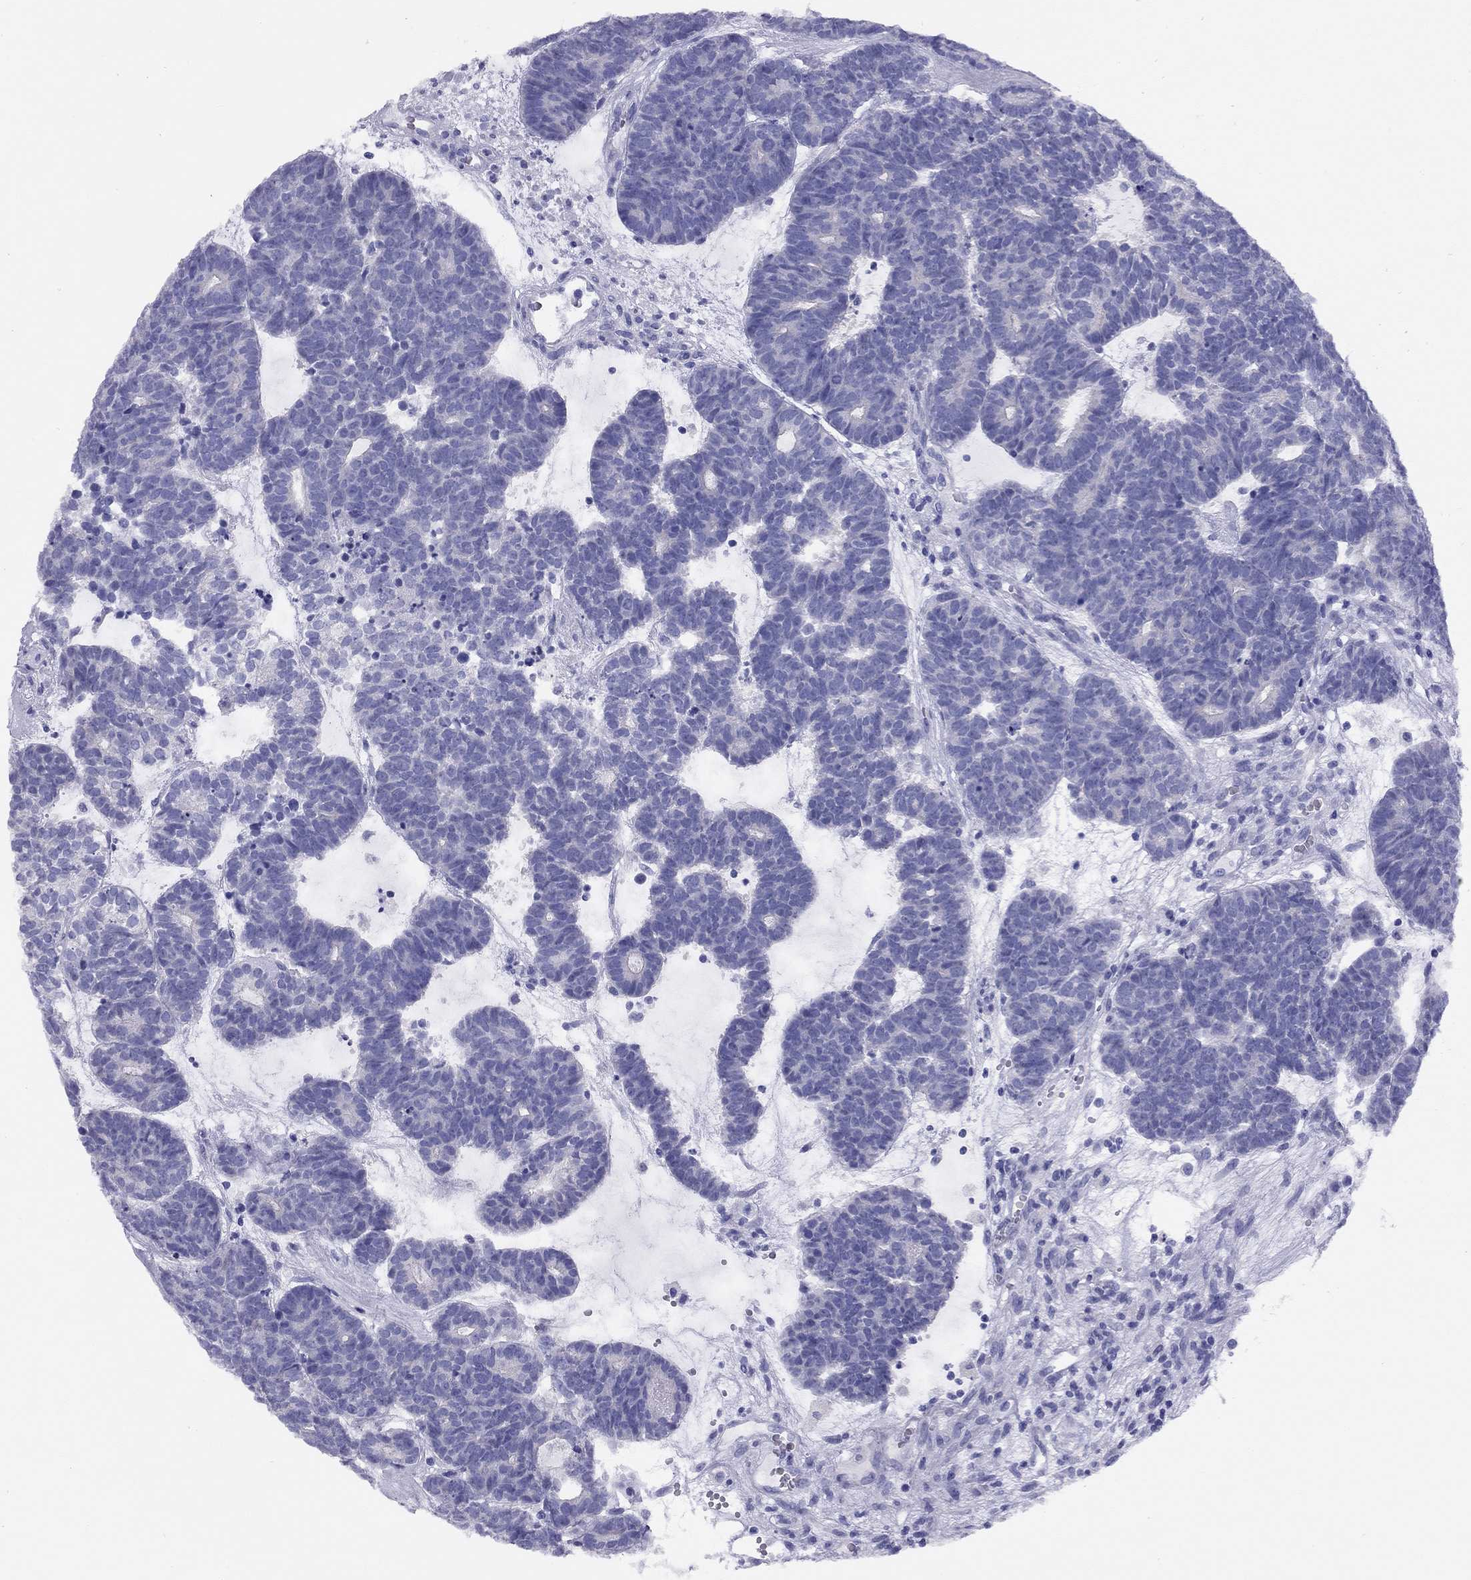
{"staining": {"intensity": "negative", "quantity": "none", "location": "none"}, "tissue": "head and neck cancer", "cell_type": "Tumor cells", "image_type": "cancer", "snomed": [{"axis": "morphology", "description": "Adenocarcinoma, NOS"}, {"axis": "topography", "description": "Head-Neck"}], "caption": "This is a image of IHC staining of head and neck cancer, which shows no staining in tumor cells.", "gene": "LRIT2", "patient": {"sex": "female", "age": 81}}